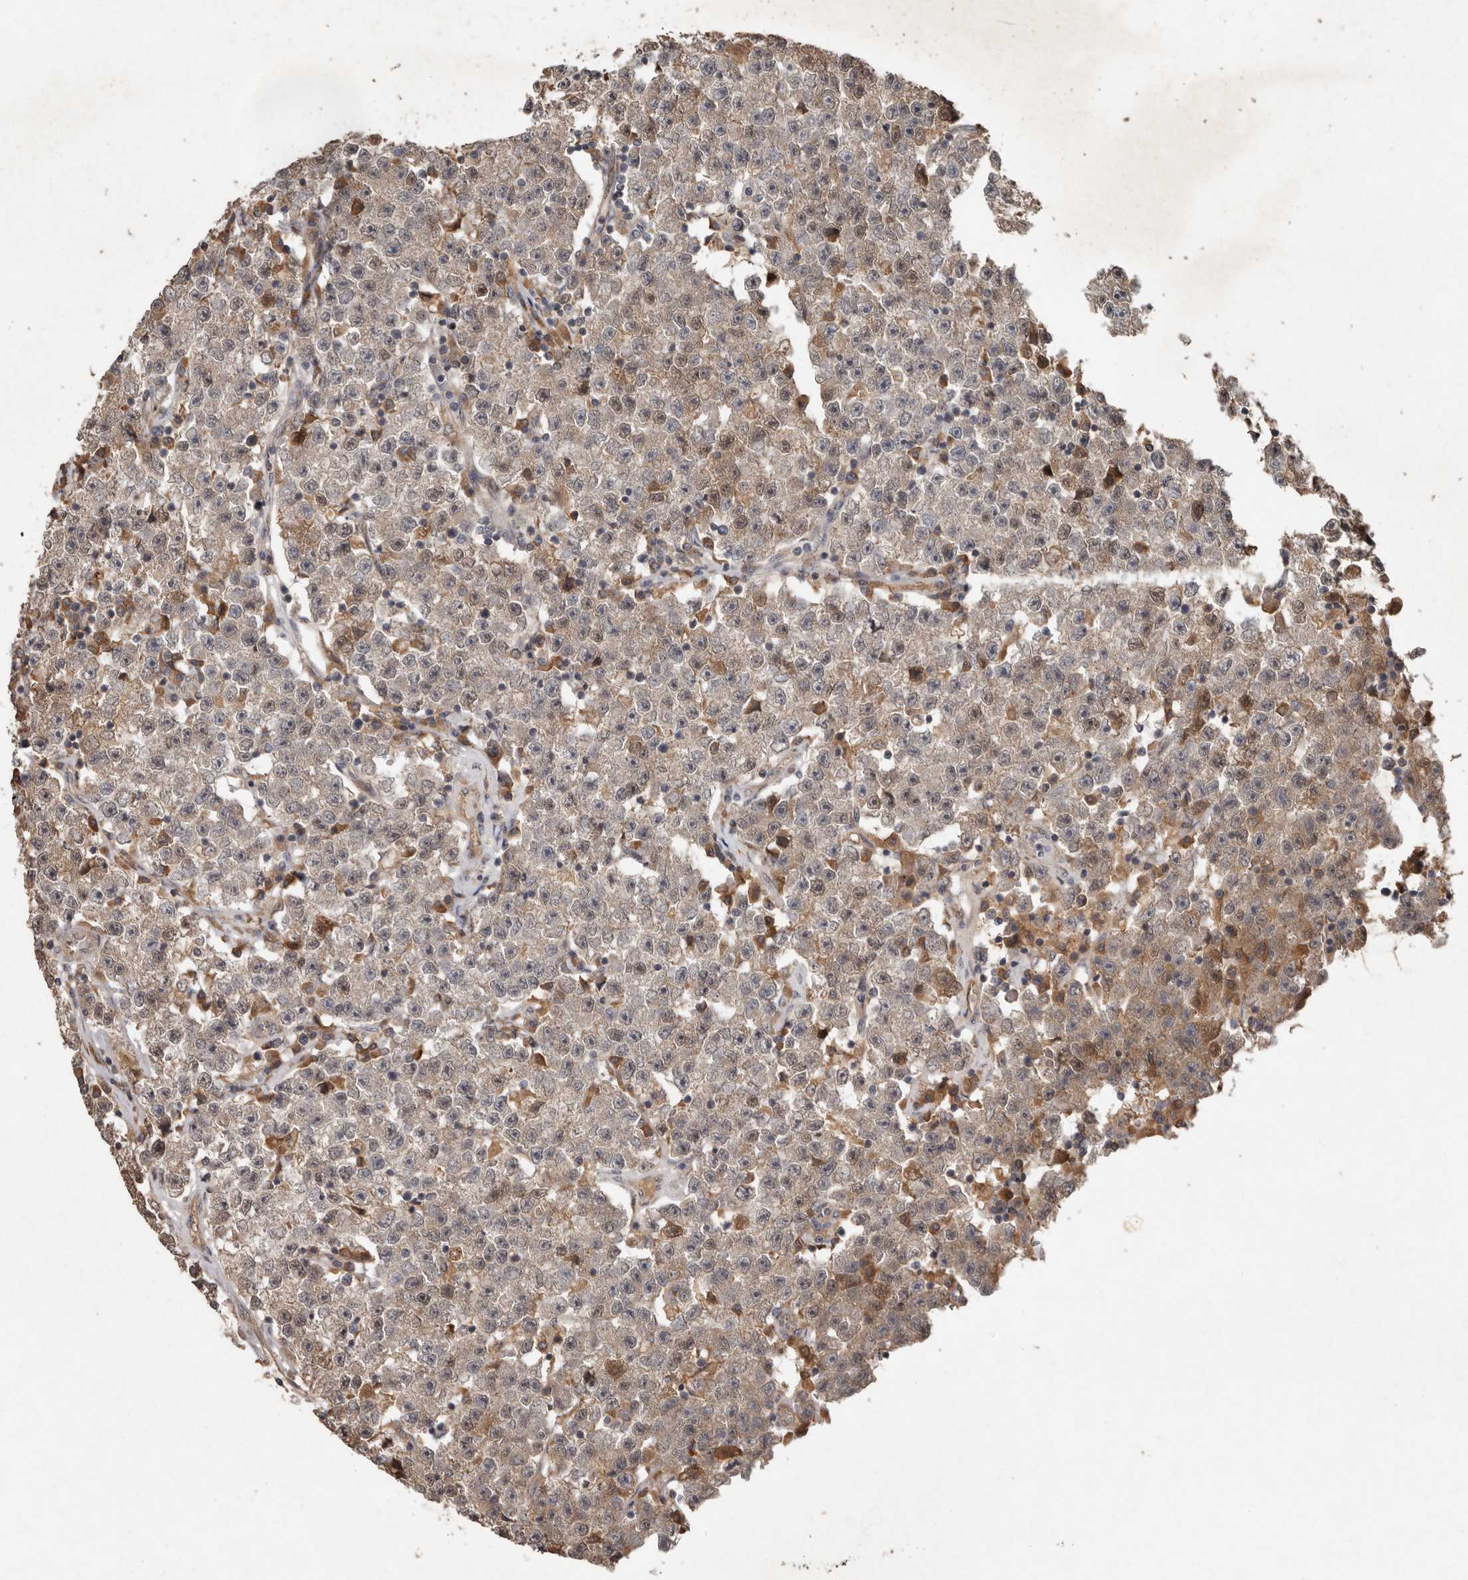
{"staining": {"intensity": "weak", "quantity": "<25%", "location": "cytoplasmic/membranous,nuclear"}, "tissue": "testis cancer", "cell_type": "Tumor cells", "image_type": "cancer", "snomed": [{"axis": "morphology", "description": "Seminoma, NOS"}, {"axis": "topography", "description": "Testis"}], "caption": "Image shows no significant protein positivity in tumor cells of testis seminoma.", "gene": "KIF26B", "patient": {"sex": "male", "age": 22}}